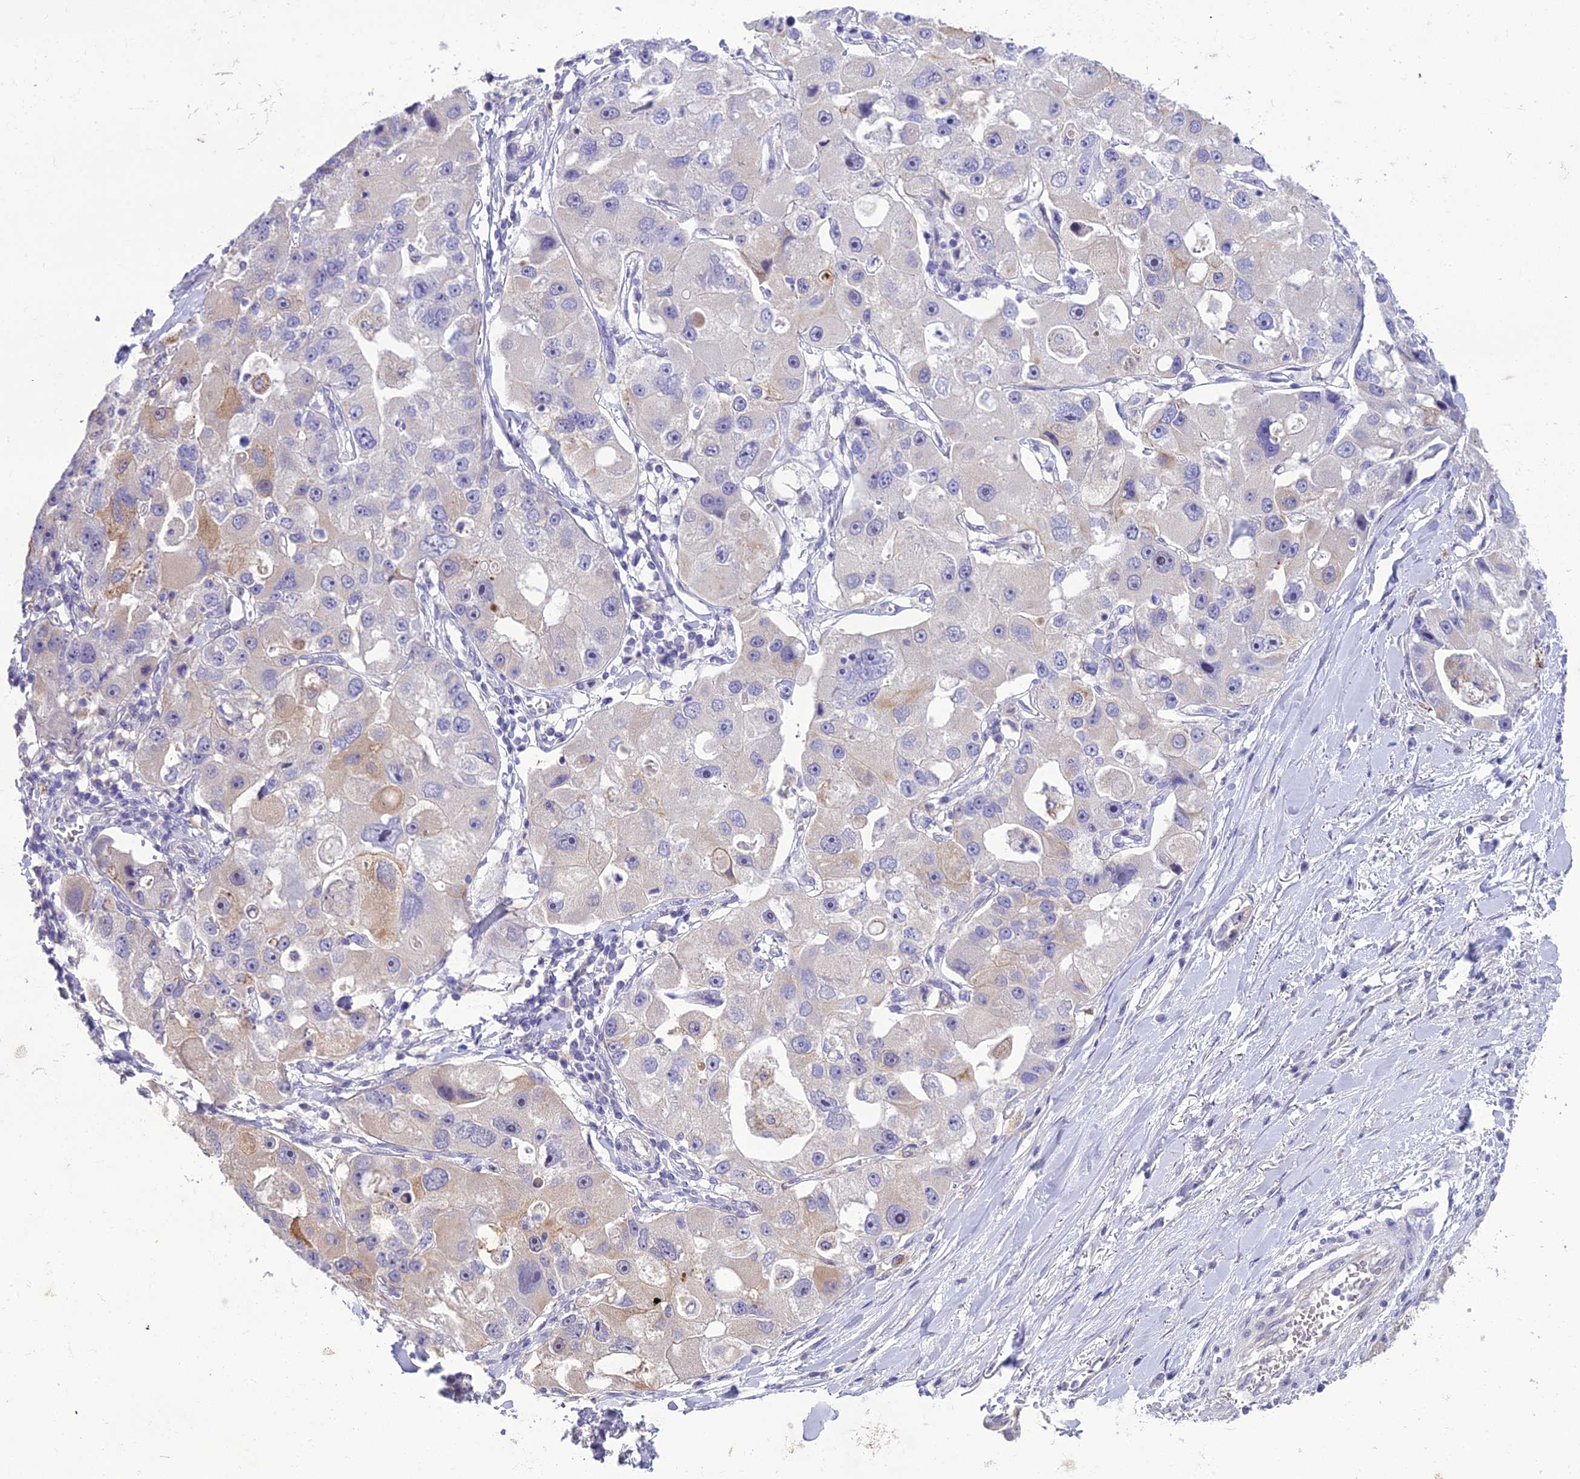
{"staining": {"intensity": "weak", "quantity": "<25%", "location": "cytoplasmic/membranous"}, "tissue": "lung cancer", "cell_type": "Tumor cells", "image_type": "cancer", "snomed": [{"axis": "morphology", "description": "Adenocarcinoma, NOS"}, {"axis": "topography", "description": "Lung"}], "caption": "Tumor cells show no significant staining in lung cancer.", "gene": "SCRT1", "patient": {"sex": "female", "age": 54}}